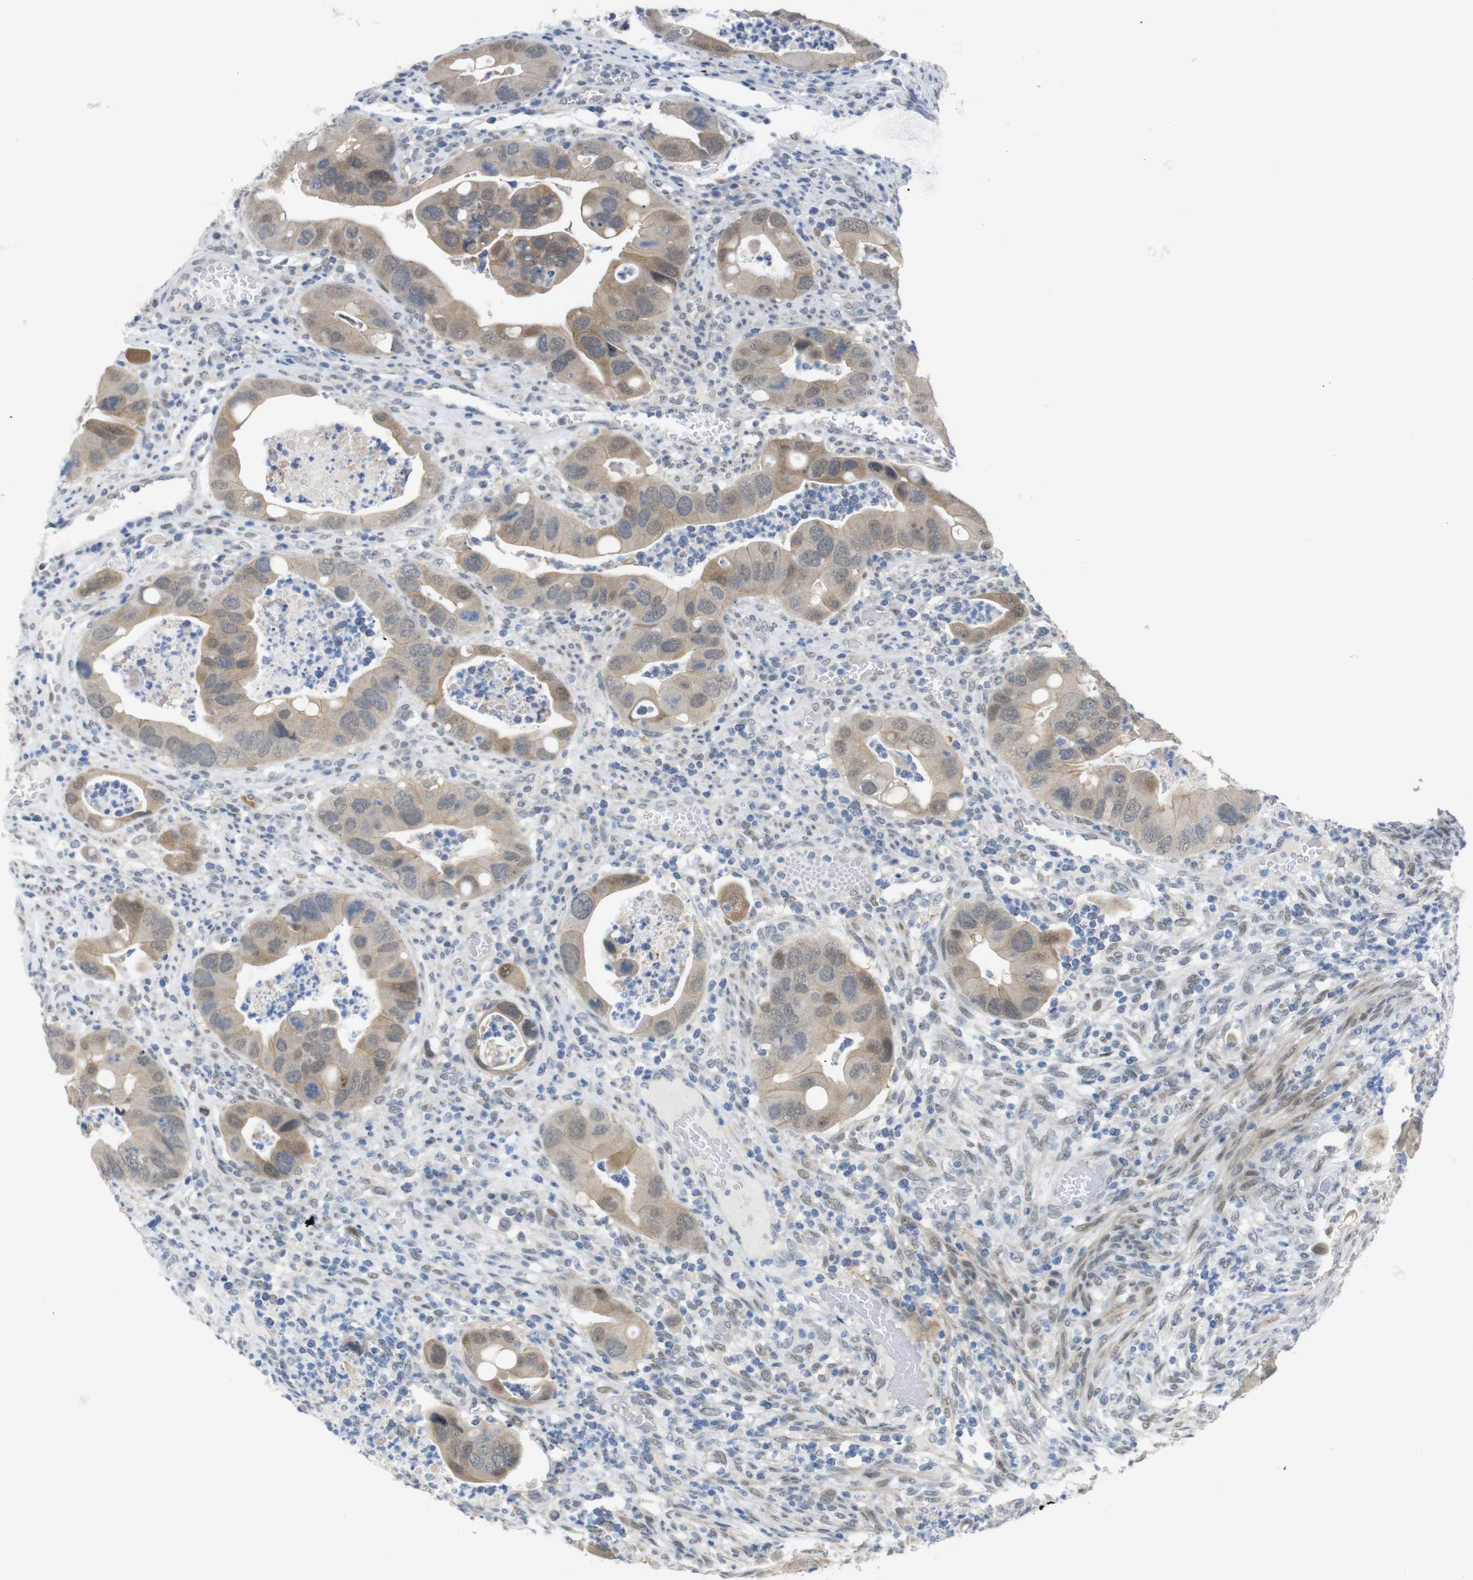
{"staining": {"intensity": "weak", "quantity": ">75%", "location": "cytoplasmic/membranous"}, "tissue": "colorectal cancer", "cell_type": "Tumor cells", "image_type": "cancer", "snomed": [{"axis": "morphology", "description": "Adenocarcinoma, NOS"}, {"axis": "topography", "description": "Rectum"}], "caption": "Protein expression by immunohistochemistry displays weak cytoplasmic/membranous staining in about >75% of tumor cells in colorectal adenocarcinoma.", "gene": "GPR158", "patient": {"sex": "female", "age": 57}}